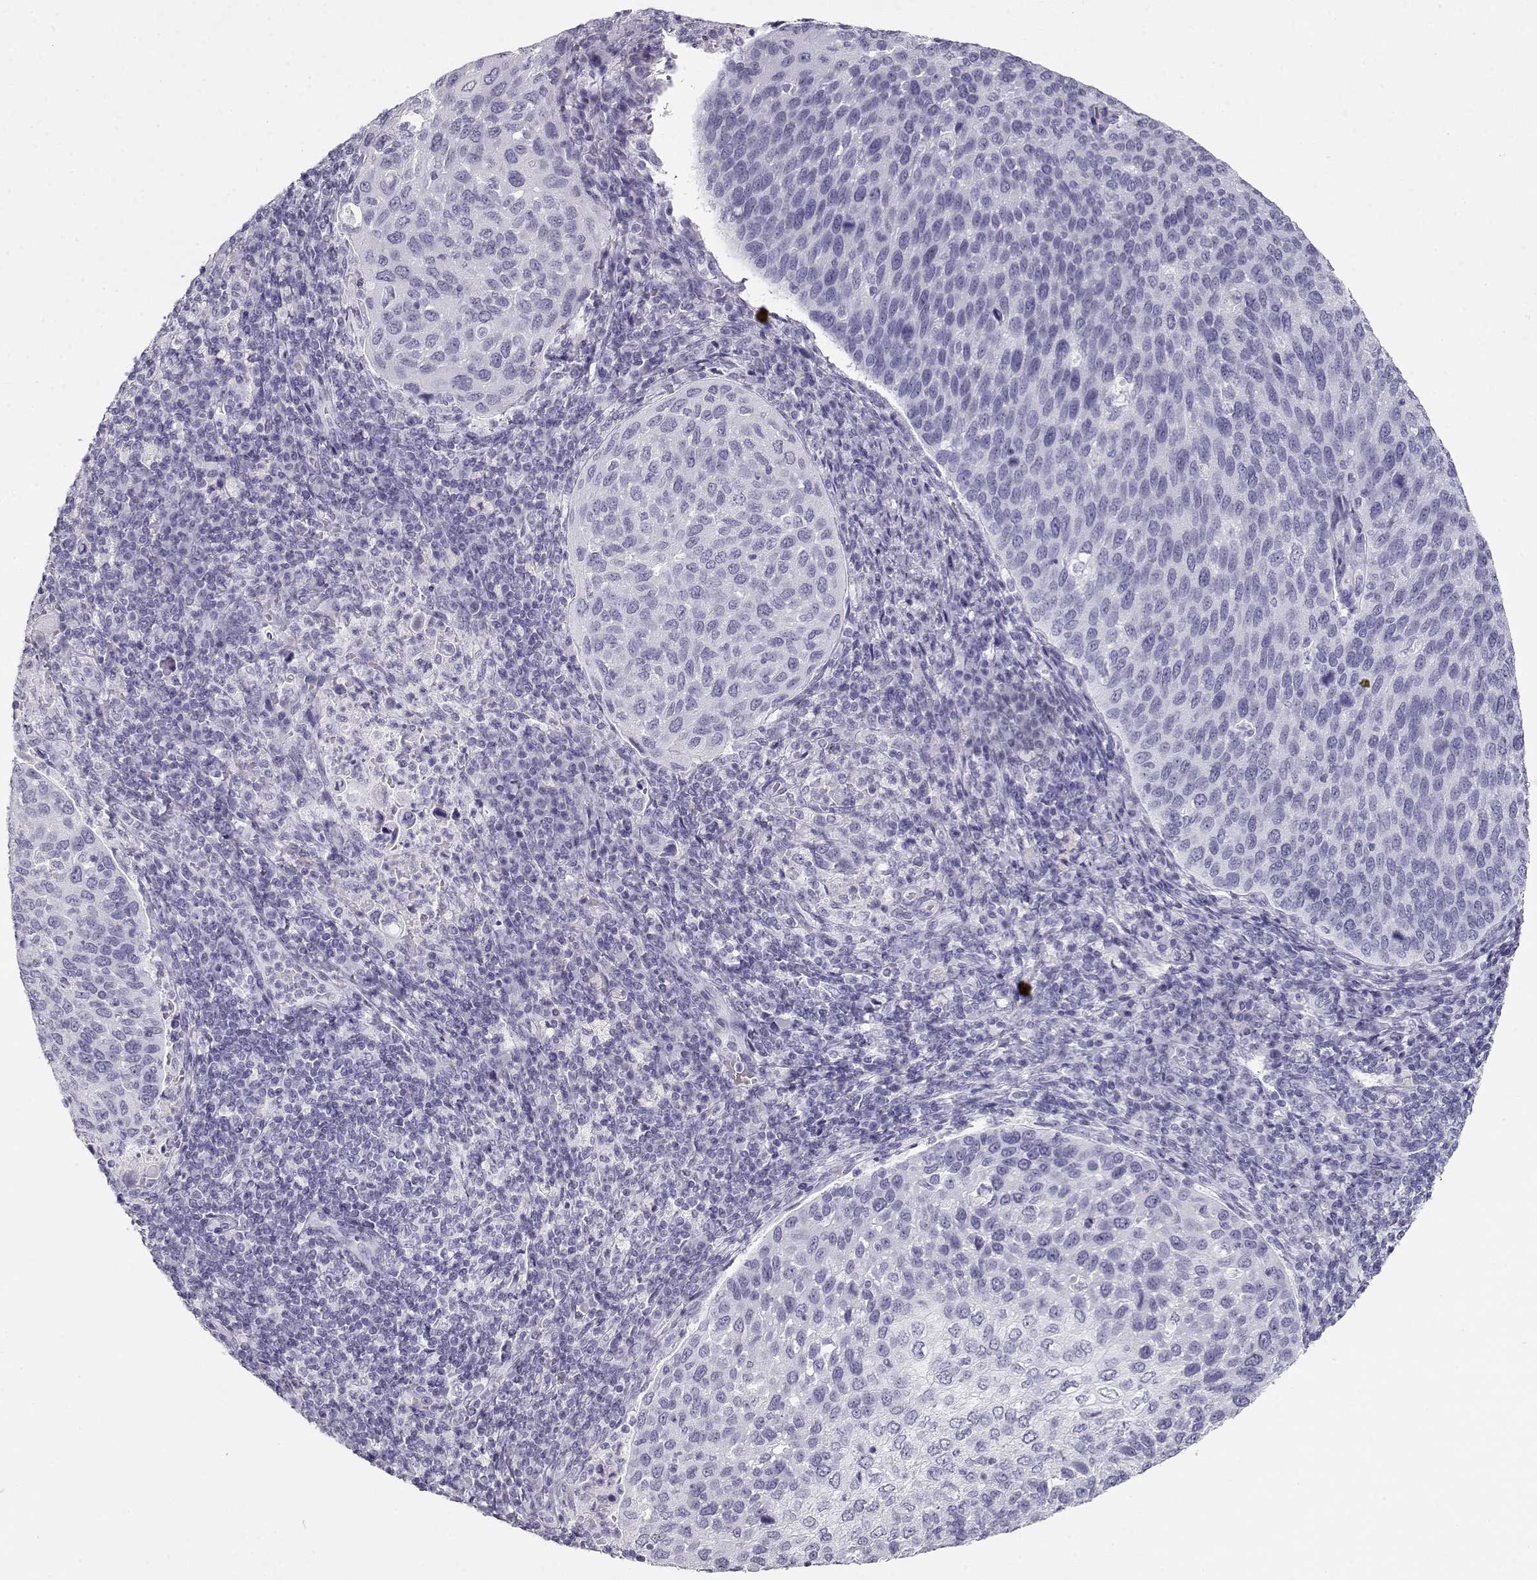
{"staining": {"intensity": "negative", "quantity": "none", "location": "none"}, "tissue": "cervical cancer", "cell_type": "Tumor cells", "image_type": "cancer", "snomed": [{"axis": "morphology", "description": "Squamous cell carcinoma, NOS"}, {"axis": "topography", "description": "Cervix"}], "caption": "An image of human cervical squamous cell carcinoma is negative for staining in tumor cells.", "gene": "MAGEC1", "patient": {"sex": "female", "age": 54}}